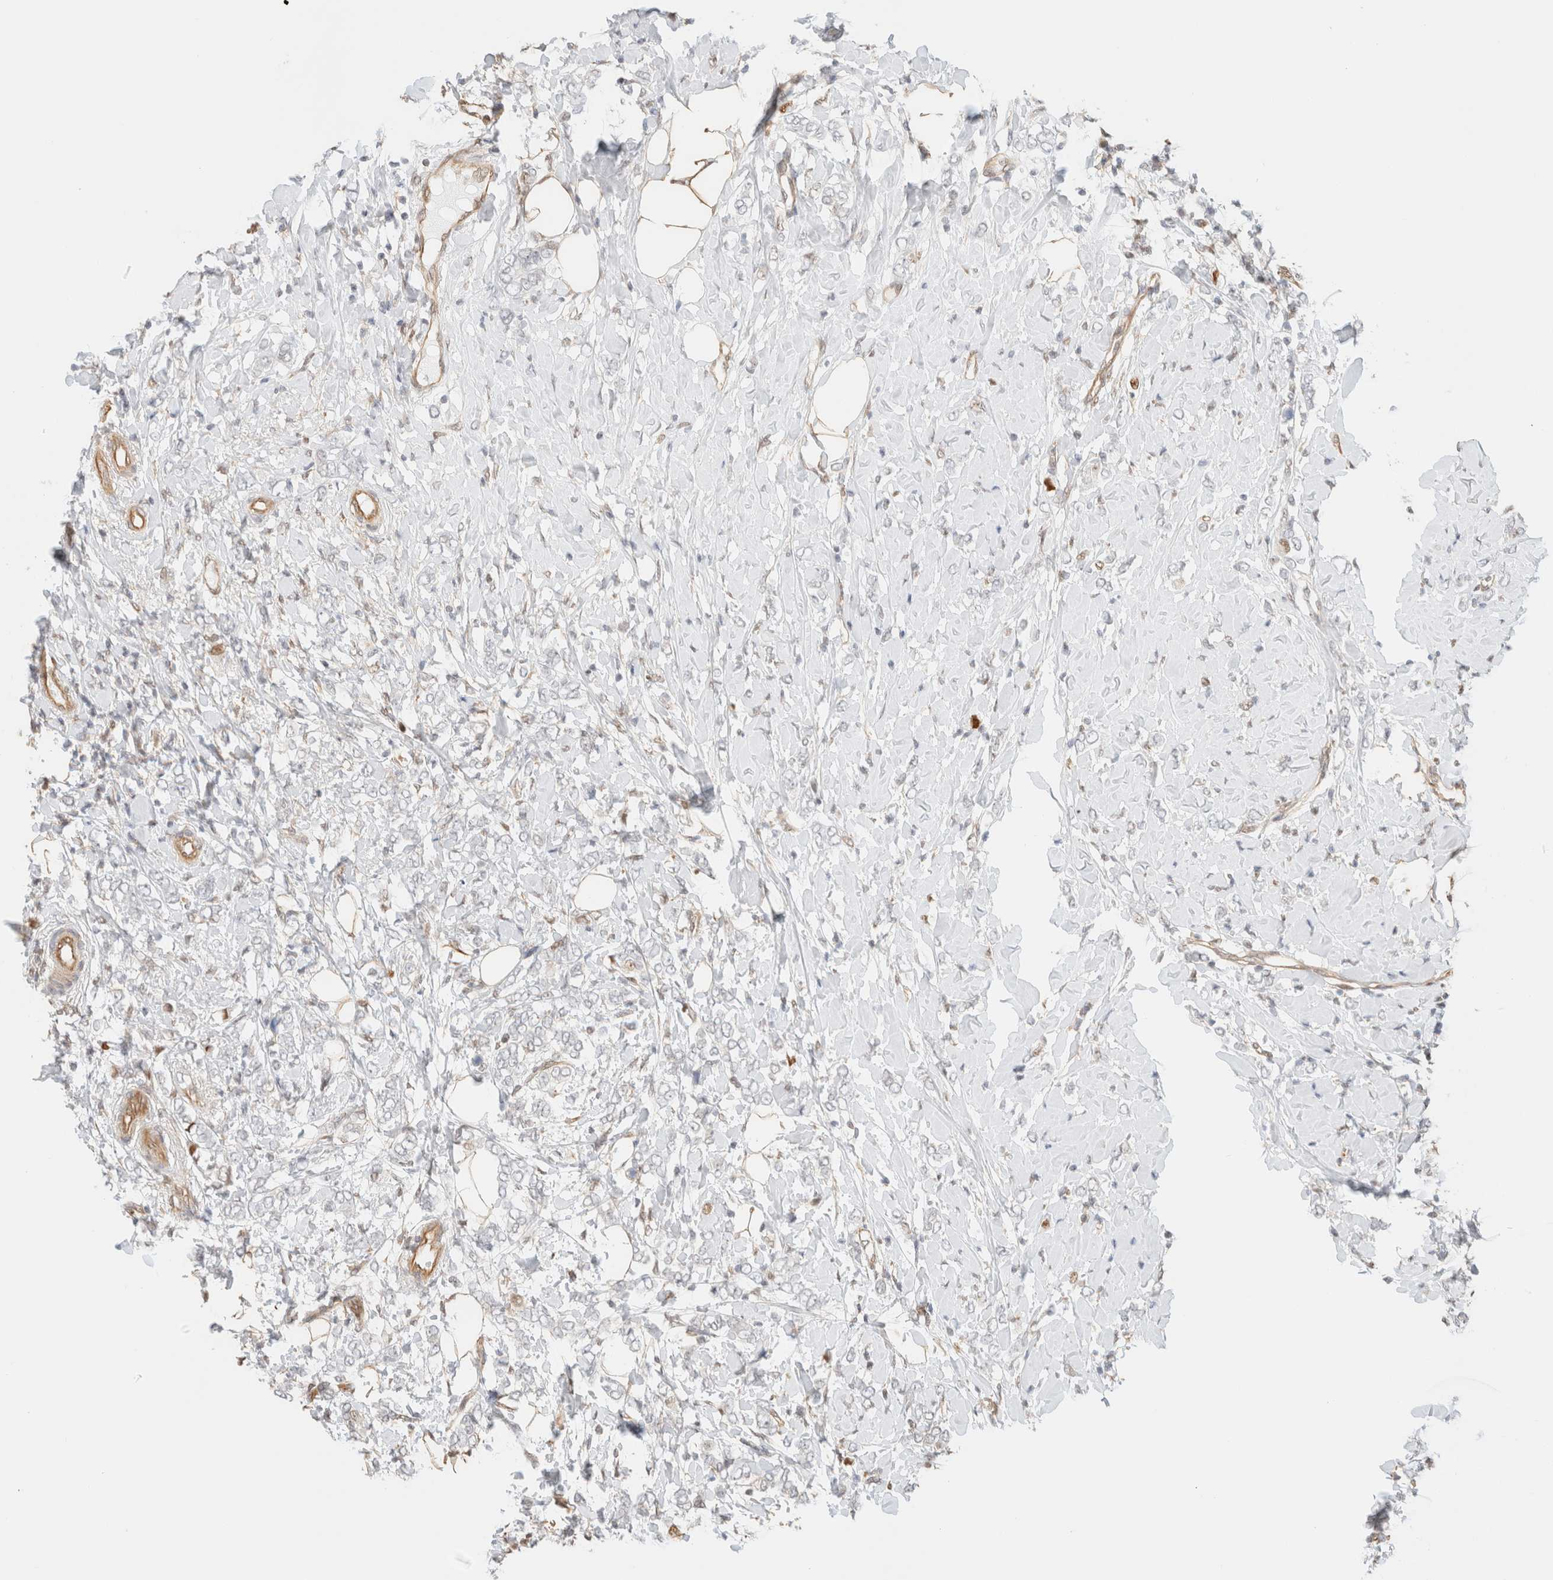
{"staining": {"intensity": "negative", "quantity": "none", "location": "none"}, "tissue": "breast cancer", "cell_type": "Tumor cells", "image_type": "cancer", "snomed": [{"axis": "morphology", "description": "Normal tissue, NOS"}, {"axis": "morphology", "description": "Lobular carcinoma"}, {"axis": "topography", "description": "Breast"}], "caption": "There is no significant positivity in tumor cells of breast cancer.", "gene": "ARID5A", "patient": {"sex": "female", "age": 47}}